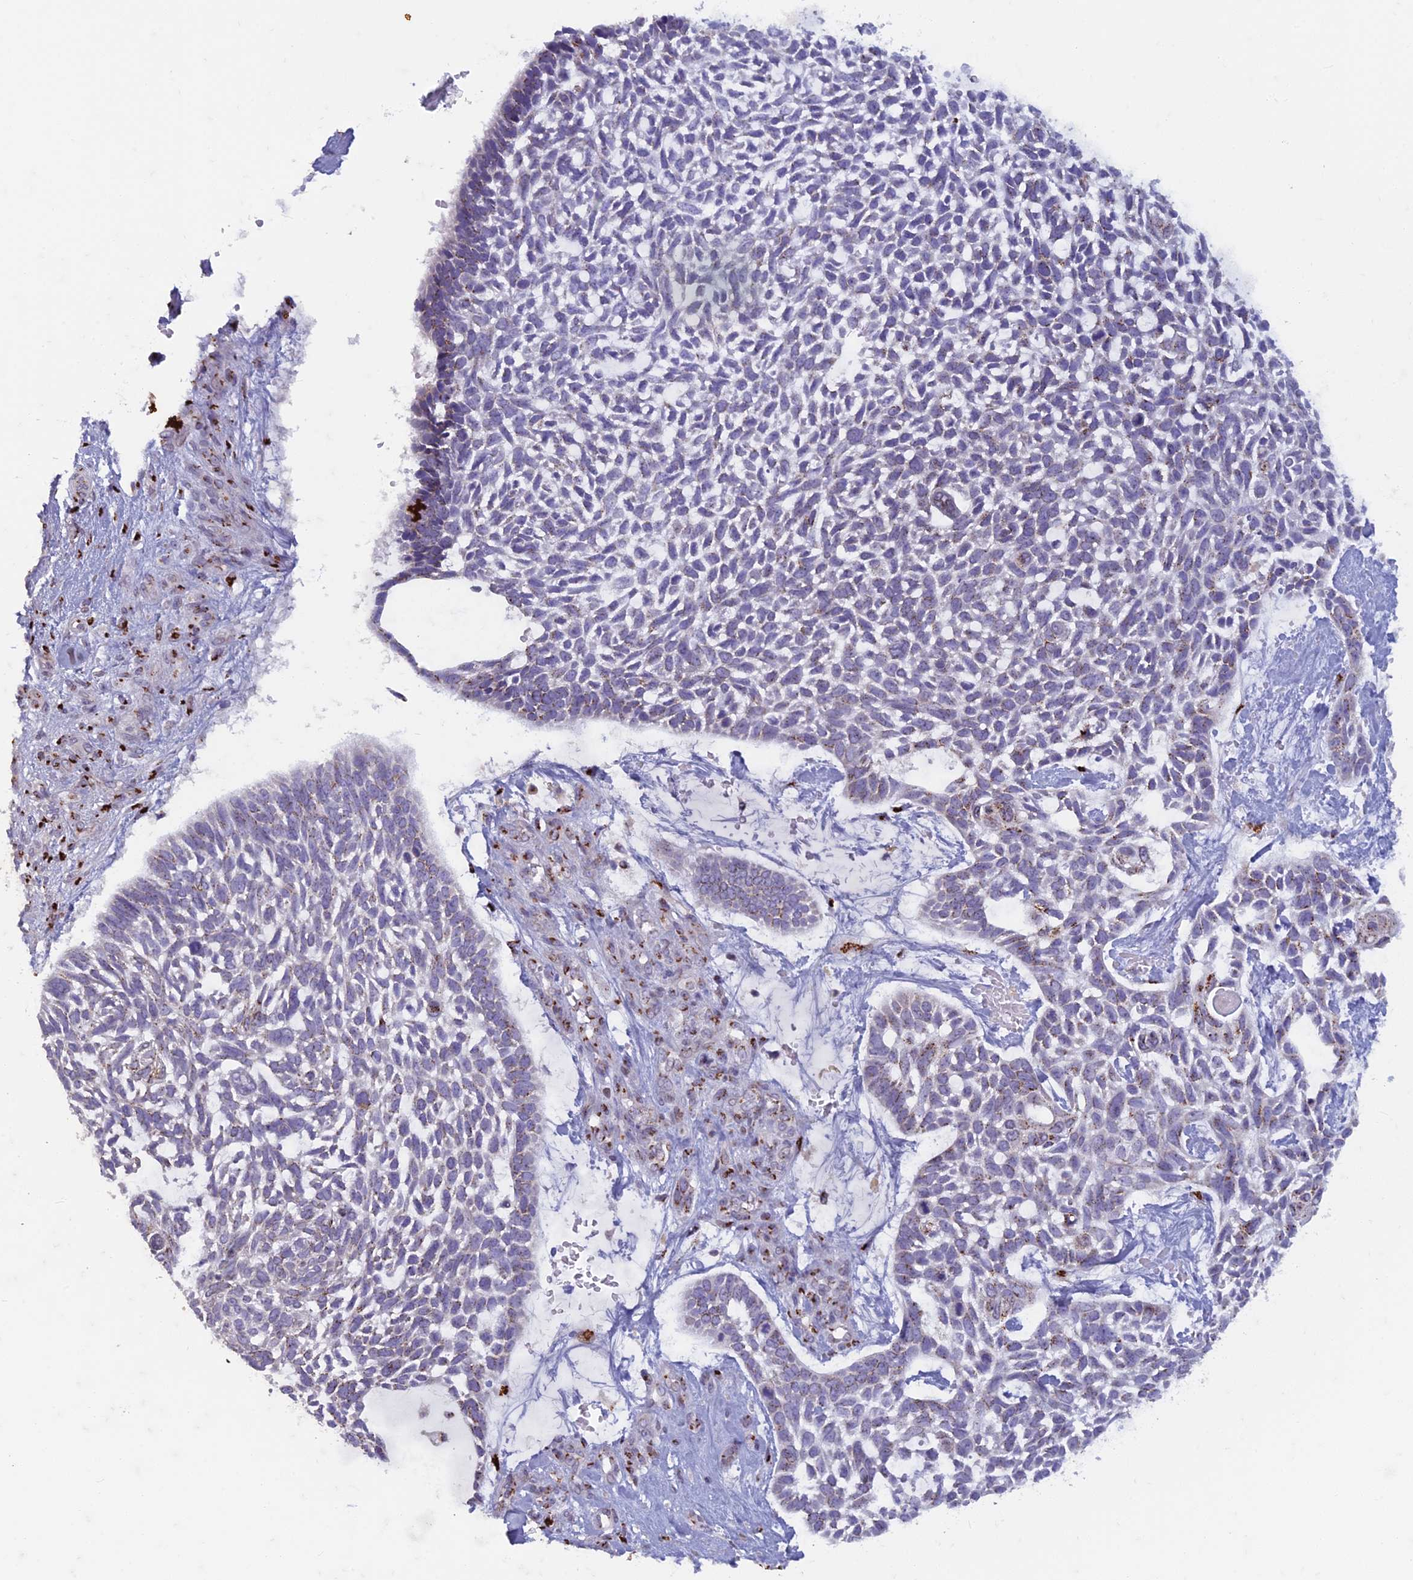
{"staining": {"intensity": "moderate", "quantity": "<25%", "location": "cytoplasmic/membranous"}, "tissue": "skin cancer", "cell_type": "Tumor cells", "image_type": "cancer", "snomed": [{"axis": "morphology", "description": "Basal cell carcinoma"}, {"axis": "topography", "description": "Skin"}], "caption": "Protein expression analysis of skin cancer (basal cell carcinoma) shows moderate cytoplasmic/membranous staining in approximately <25% of tumor cells. The protein of interest is stained brown, and the nuclei are stained in blue (DAB IHC with brightfield microscopy, high magnification).", "gene": "FAM3C", "patient": {"sex": "male", "age": 88}}